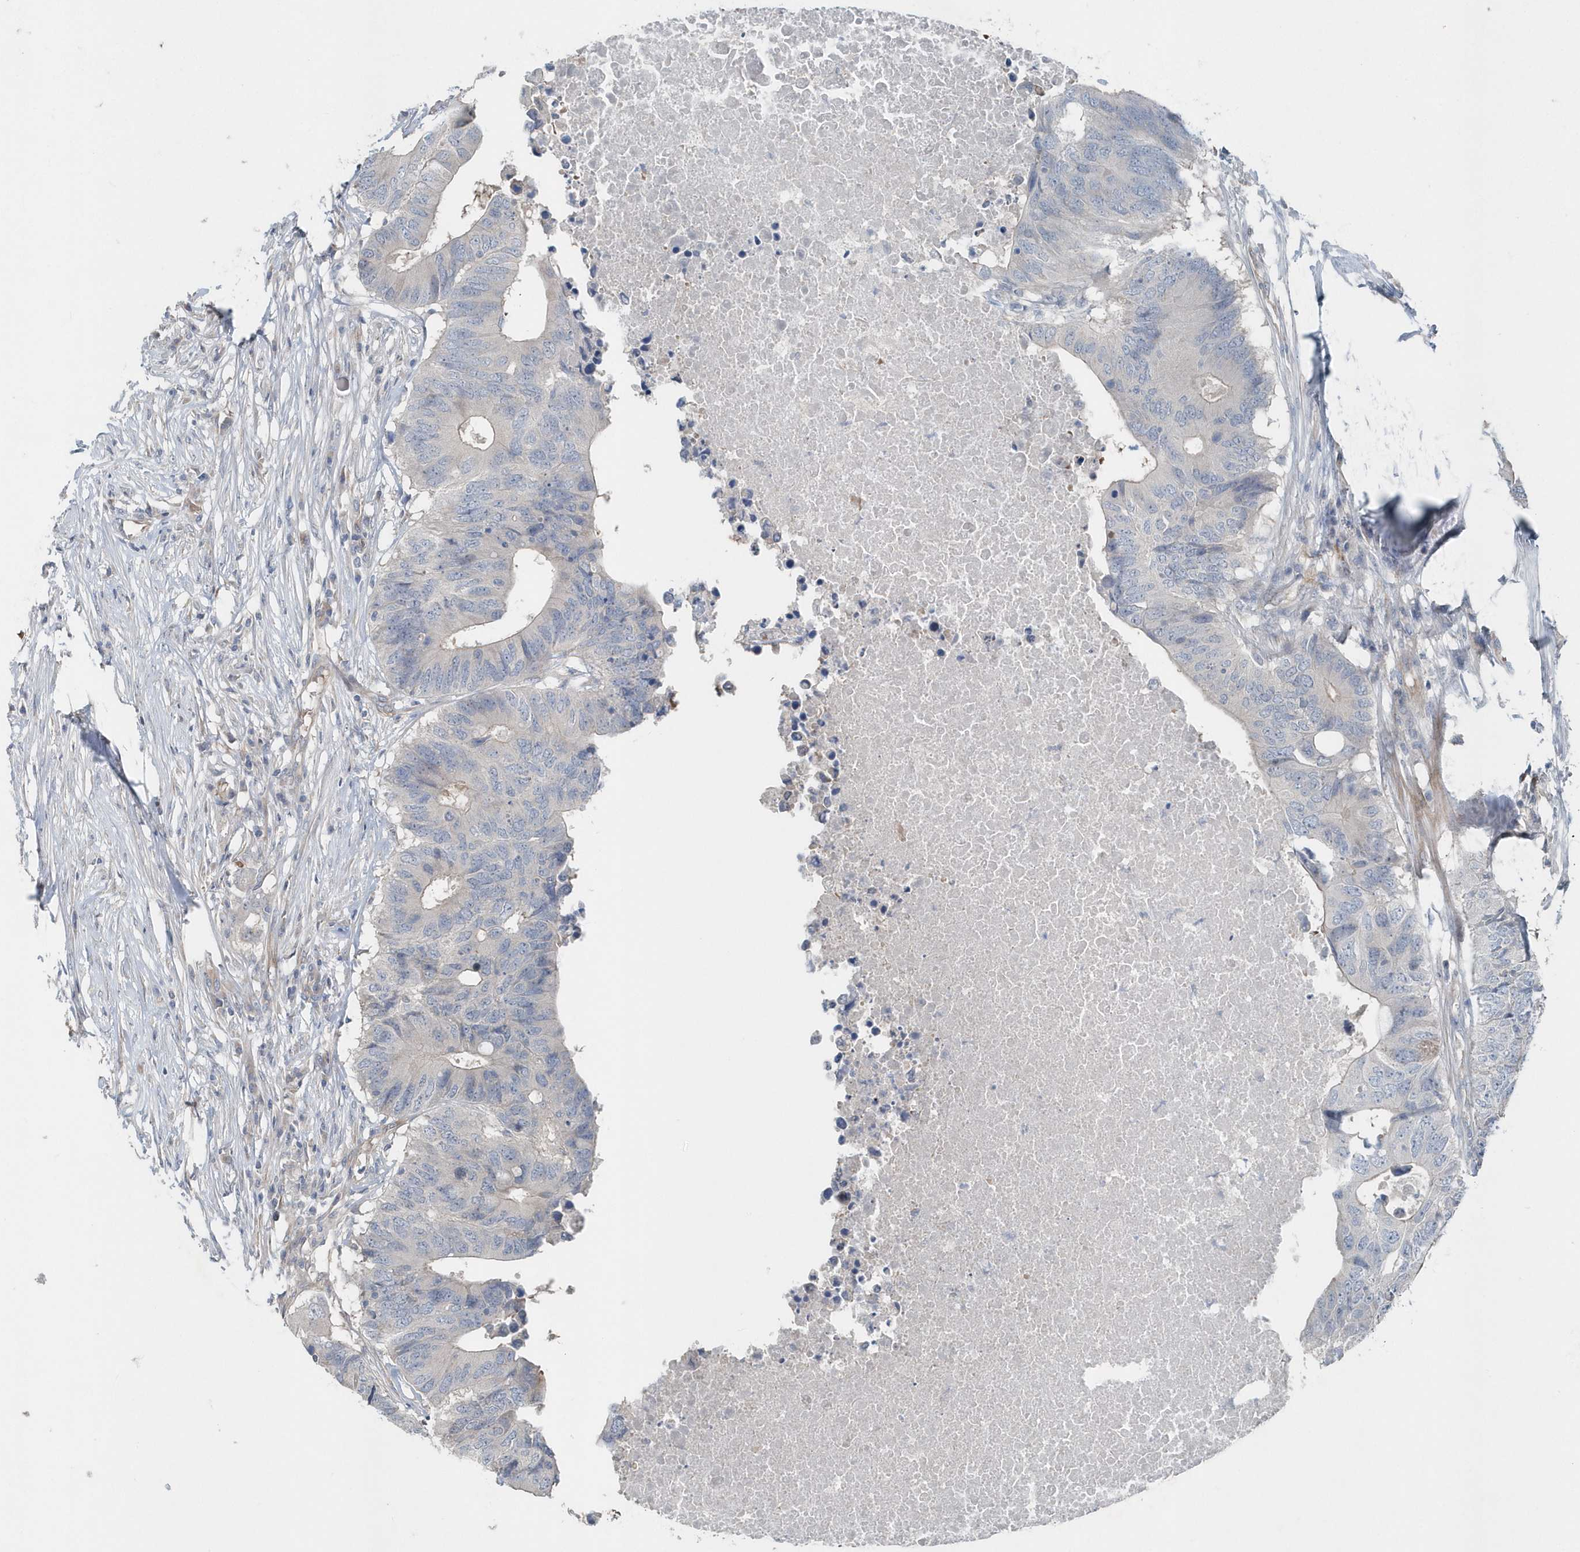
{"staining": {"intensity": "weak", "quantity": "<25%", "location": "cytoplasmic/membranous"}, "tissue": "colorectal cancer", "cell_type": "Tumor cells", "image_type": "cancer", "snomed": [{"axis": "morphology", "description": "Adenocarcinoma, NOS"}, {"axis": "topography", "description": "Colon"}], "caption": "Immunohistochemical staining of human colorectal cancer displays no significant expression in tumor cells. The staining was performed using DAB to visualize the protein expression in brown, while the nuclei were stained in blue with hematoxylin (Magnification: 20x).", "gene": "MCC", "patient": {"sex": "male", "age": 71}}